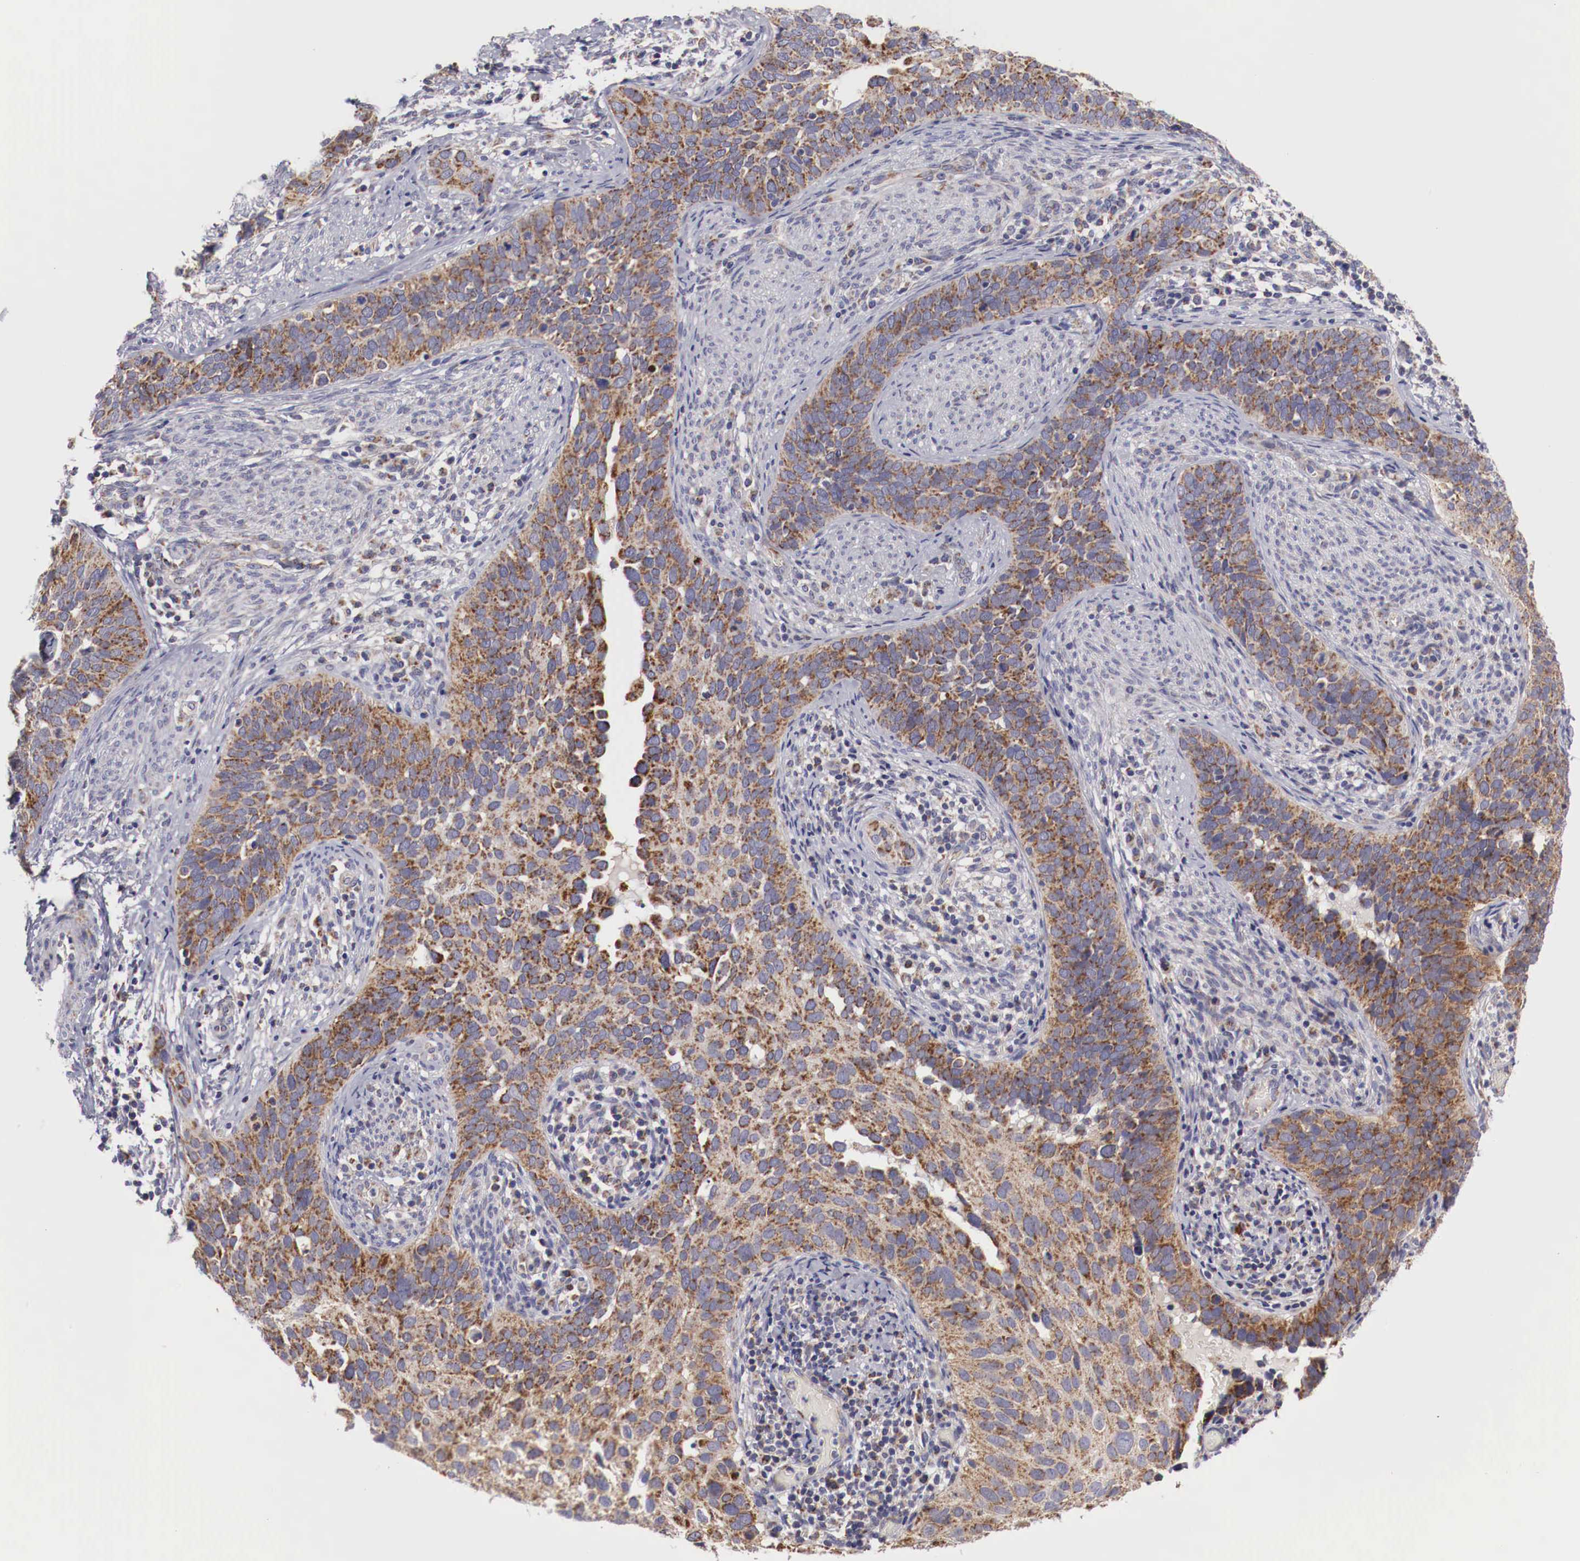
{"staining": {"intensity": "strong", "quantity": ">75%", "location": "cytoplasmic/membranous"}, "tissue": "cervical cancer", "cell_type": "Tumor cells", "image_type": "cancer", "snomed": [{"axis": "morphology", "description": "Squamous cell carcinoma, NOS"}, {"axis": "topography", "description": "Cervix"}], "caption": "This photomicrograph demonstrates squamous cell carcinoma (cervical) stained with immunohistochemistry (IHC) to label a protein in brown. The cytoplasmic/membranous of tumor cells show strong positivity for the protein. Nuclei are counter-stained blue.", "gene": "XPNPEP3", "patient": {"sex": "female", "age": 31}}